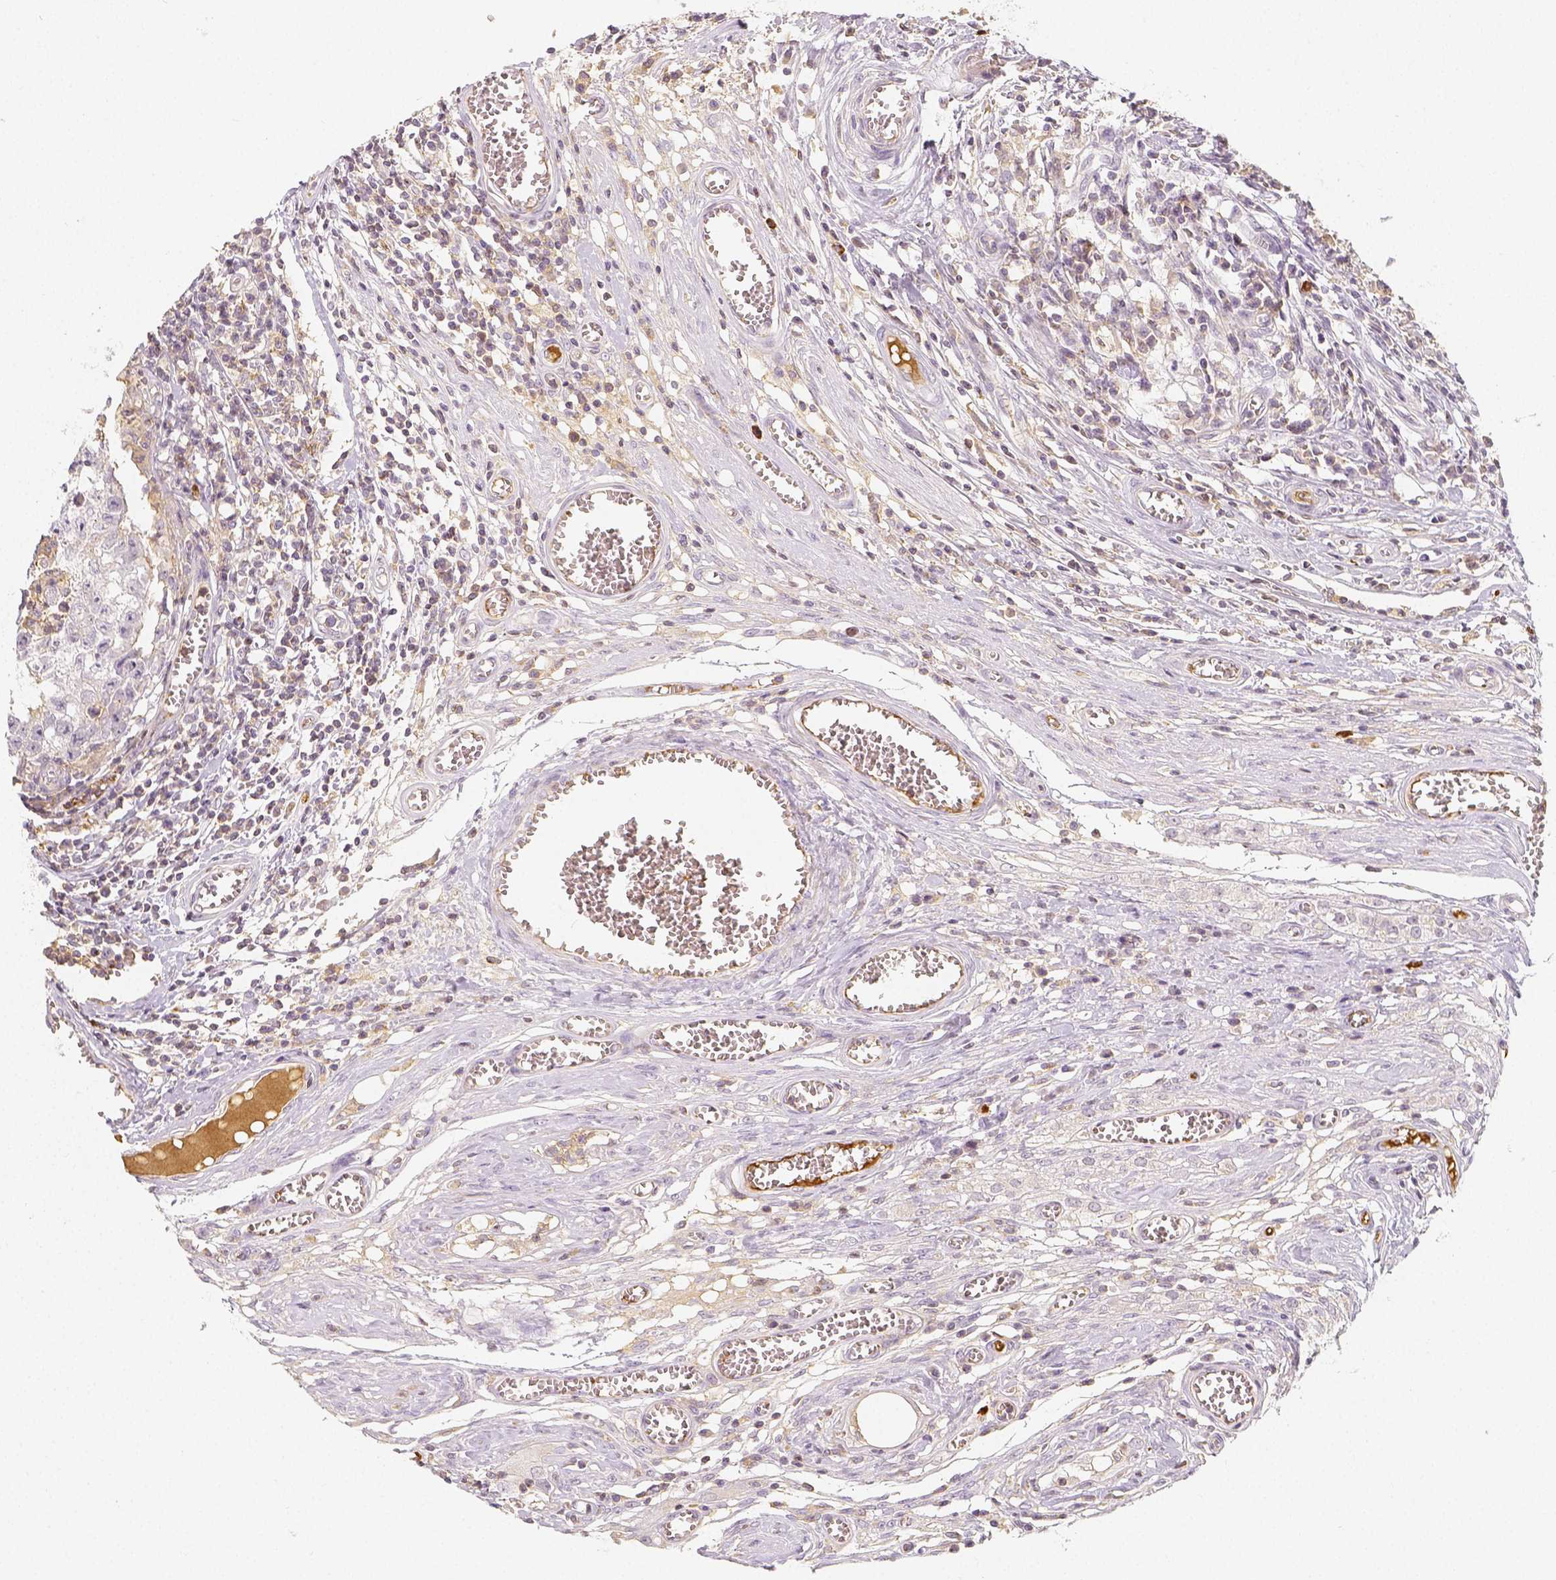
{"staining": {"intensity": "negative", "quantity": "none", "location": "none"}, "tissue": "testis cancer", "cell_type": "Tumor cells", "image_type": "cancer", "snomed": [{"axis": "morphology", "description": "Carcinoma, Embryonal, NOS"}, {"axis": "topography", "description": "Testis"}], "caption": "A photomicrograph of testis cancer (embryonal carcinoma) stained for a protein demonstrates no brown staining in tumor cells. (Stains: DAB IHC with hematoxylin counter stain, Microscopy: brightfield microscopy at high magnification).", "gene": "PTPRJ", "patient": {"sex": "male", "age": 36}}